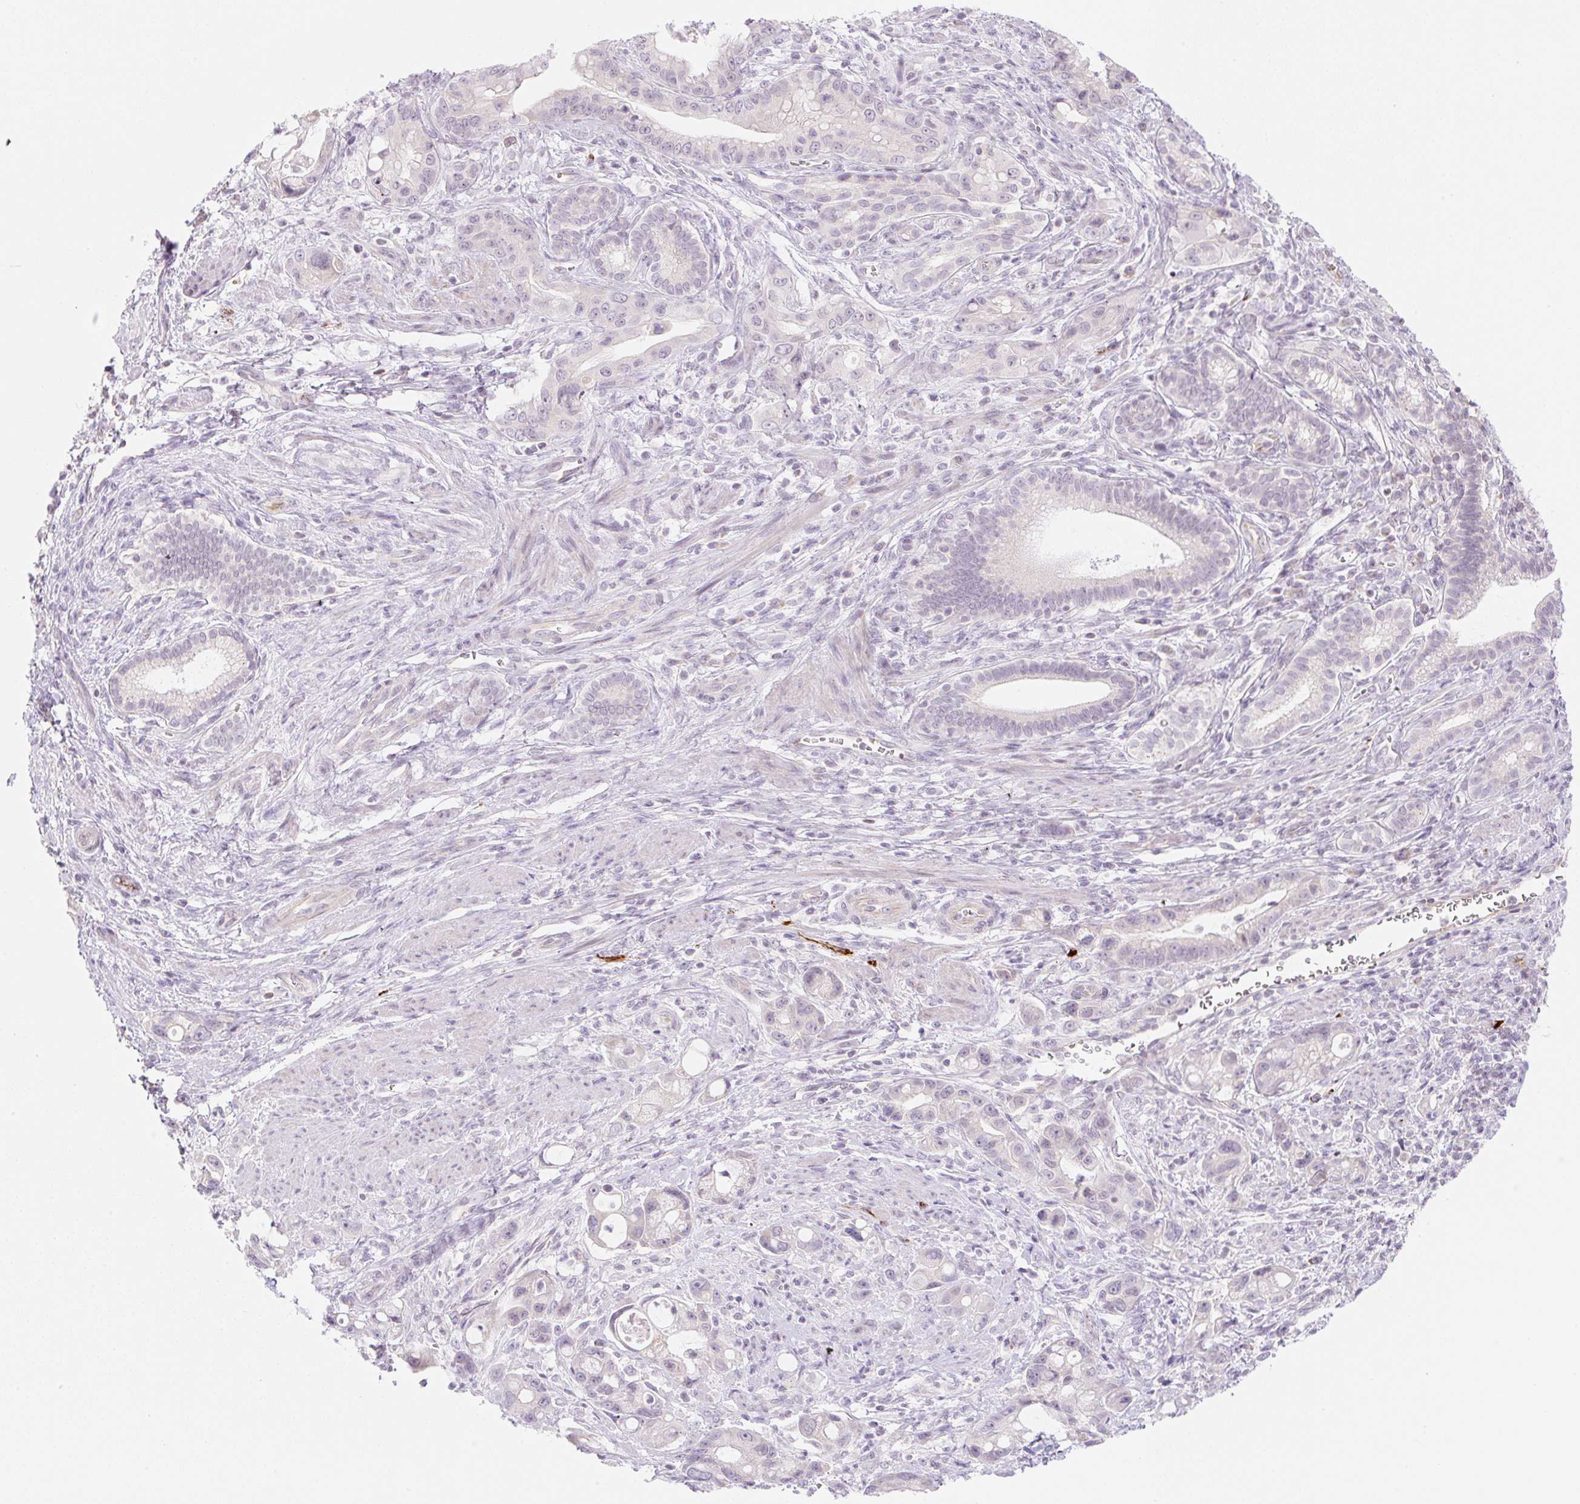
{"staining": {"intensity": "negative", "quantity": "none", "location": "none"}, "tissue": "pancreatic cancer", "cell_type": "Tumor cells", "image_type": "cancer", "snomed": [{"axis": "morphology", "description": "Adenocarcinoma, NOS"}, {"axis": "topography", "description": "Pancreas"}], "caption": "The histopathology image demonstrates no significant positivity in tumor cells of pancreatic cancer (adenocarcinoma). Brightfield microscopy of IHC stained with DAB (brown) and hematoxylin (blue), captured at high magnification.", "gene": "CASKIN1", "patient": {"sex": "male", "age": 68}}